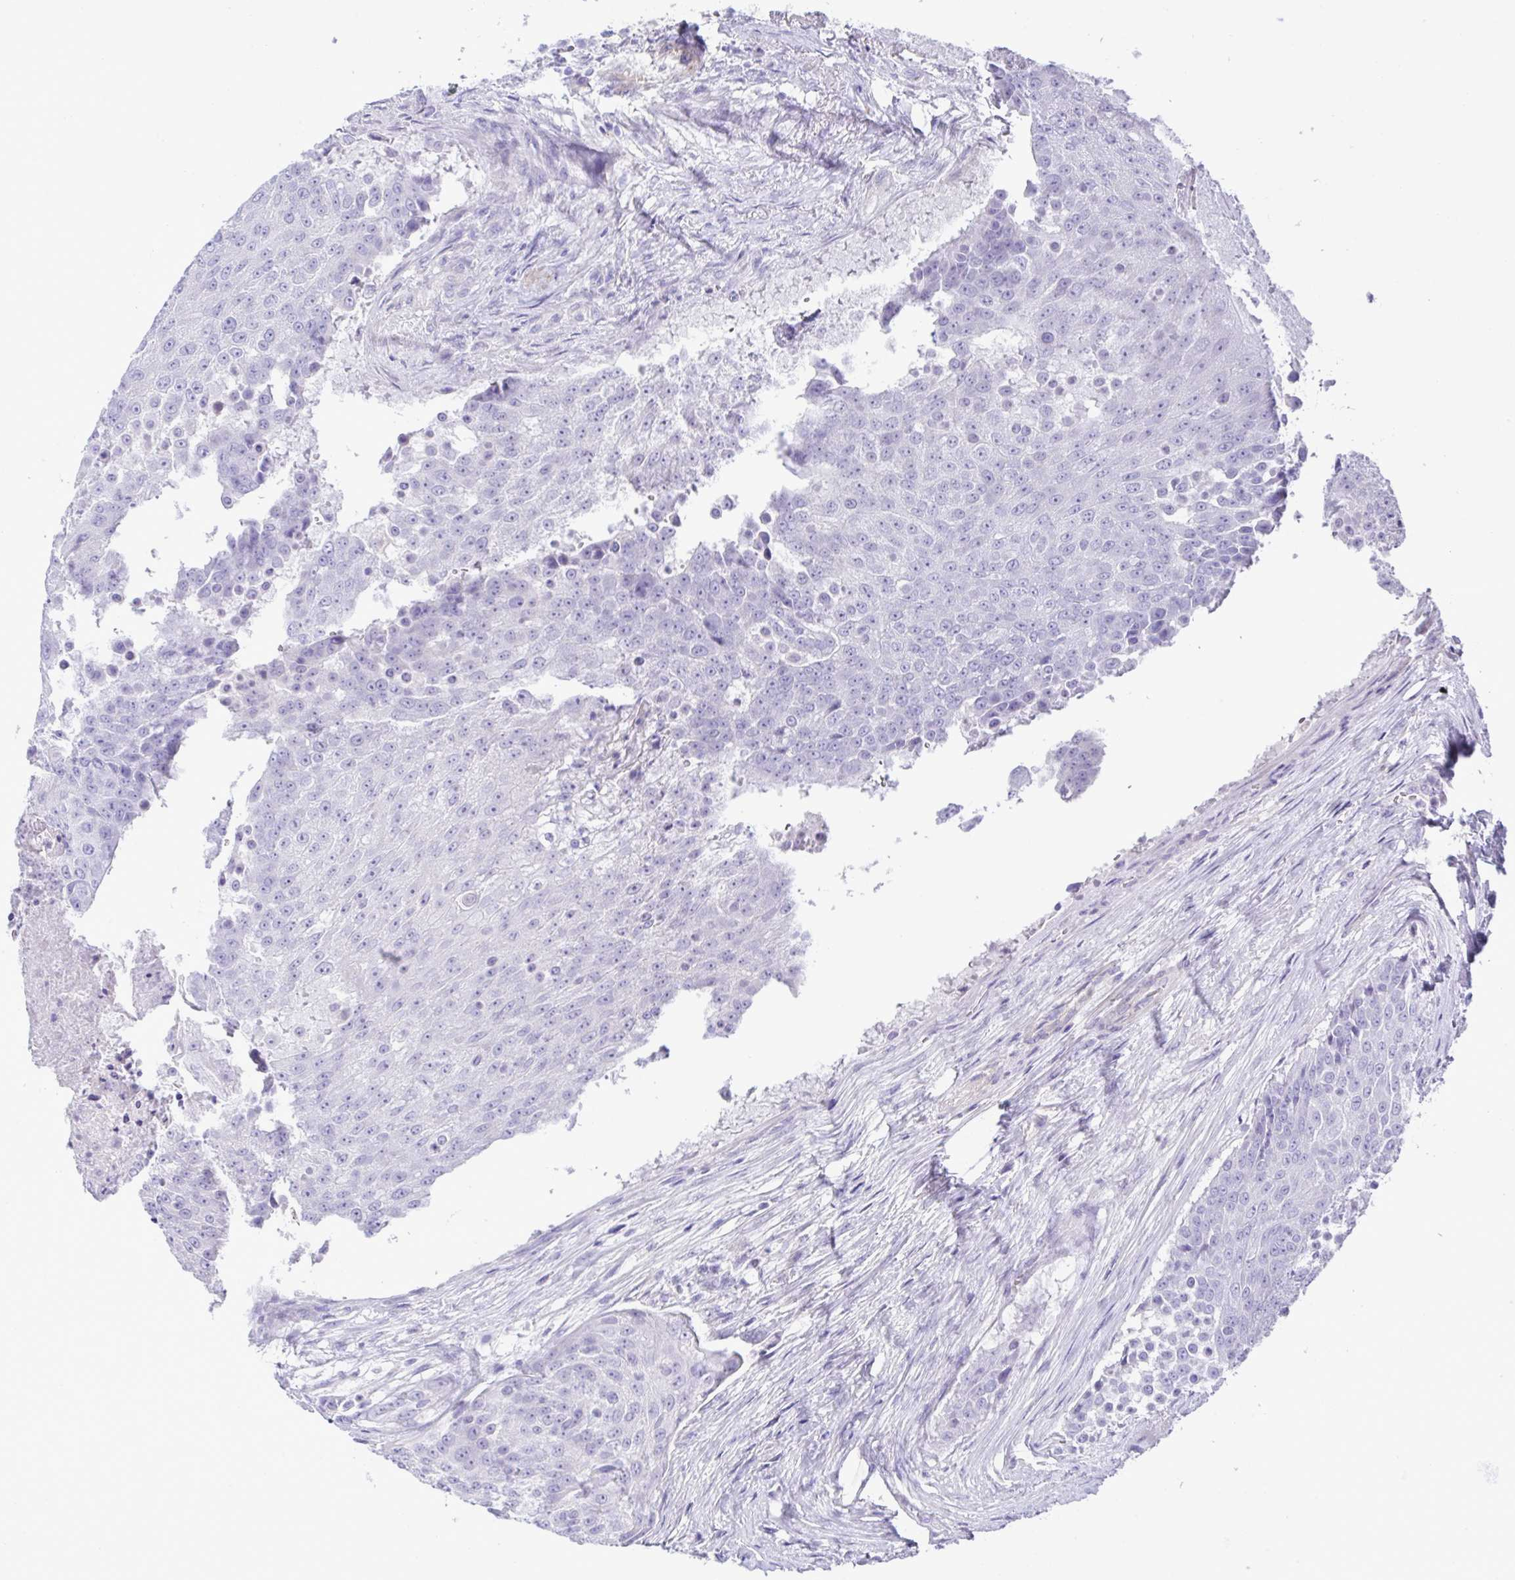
{"staining": {"intensity": "negative", "quantity": "none", "location": "none"}, "tissue": "urothelial cancer", "cell_type": "Tumor cells", "image_type": "cancer", "snomed": [{"axis": "morphology", "description": "Urothelial carcinoma, High grade"}, {"axis": "topography", "description": "Urinary bladder"}], "caption": "Micrograph shows no significant protein staining in tumor cells of urothelial cancer.", "gene": "MED11", "patient": {"sex": "female", "age": 63}}